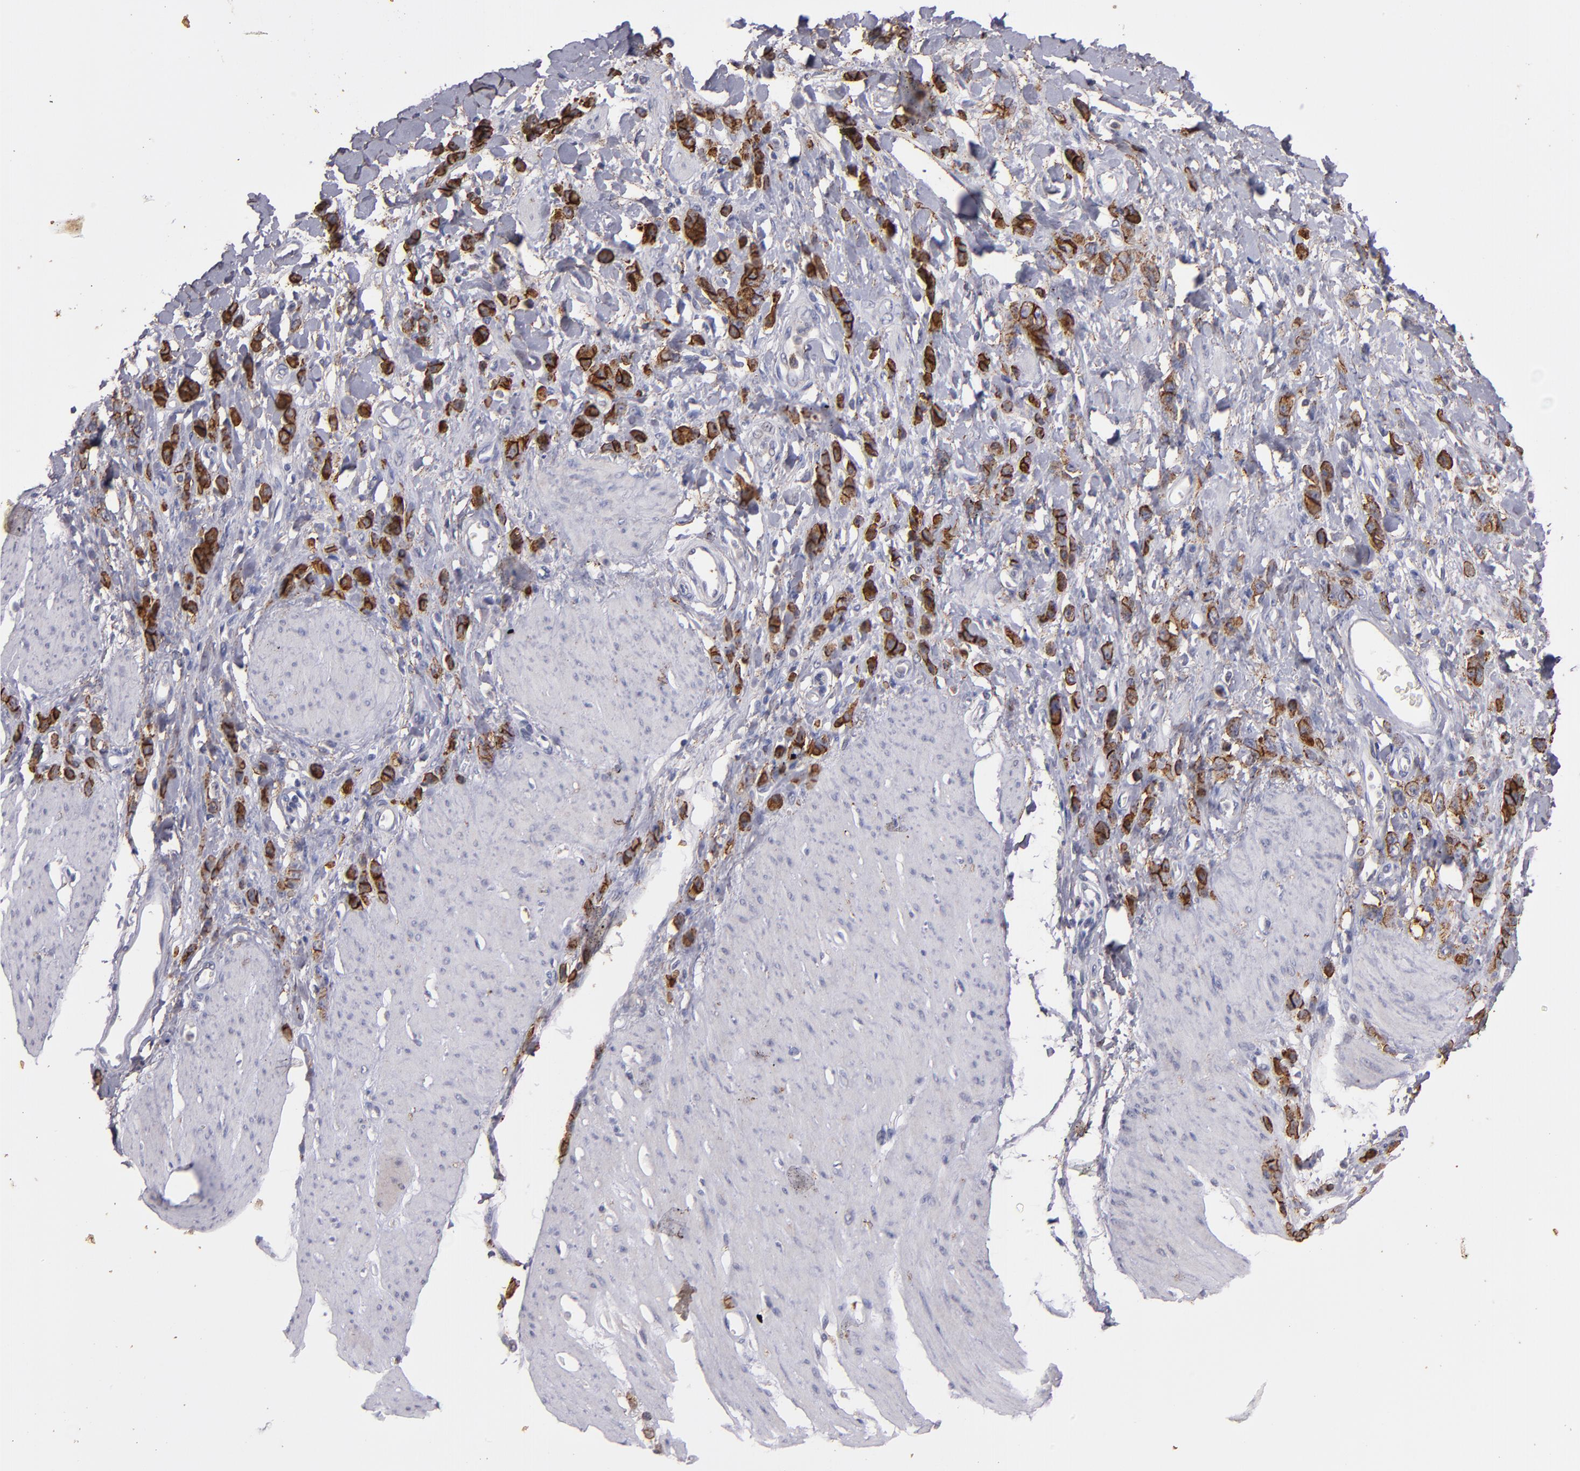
{"staining": {"intensity": "strong", "quantity": ">75%", "location": "cytoplasmic/membranous"}, "tissue": "stomach cancer", "cell_type": "Tumor cells", "image_type": "cancer", "snomed": [{"axis": "morphology", "description": "Normal tissue, NOS"}, {"axis": "morphology", "description": "Adenocarcinoma, NOS"}, {"axis": "topography", "description": "Stomach"}], "caption": "Immunohistochemistry of human stomach adenocarcinoma demonstrates high levels of strong cytoplasmic/membranous positivity in about >75% of tumor cells.", "gene": "SYP", "patient": {"sex": "male", "age": 82}}